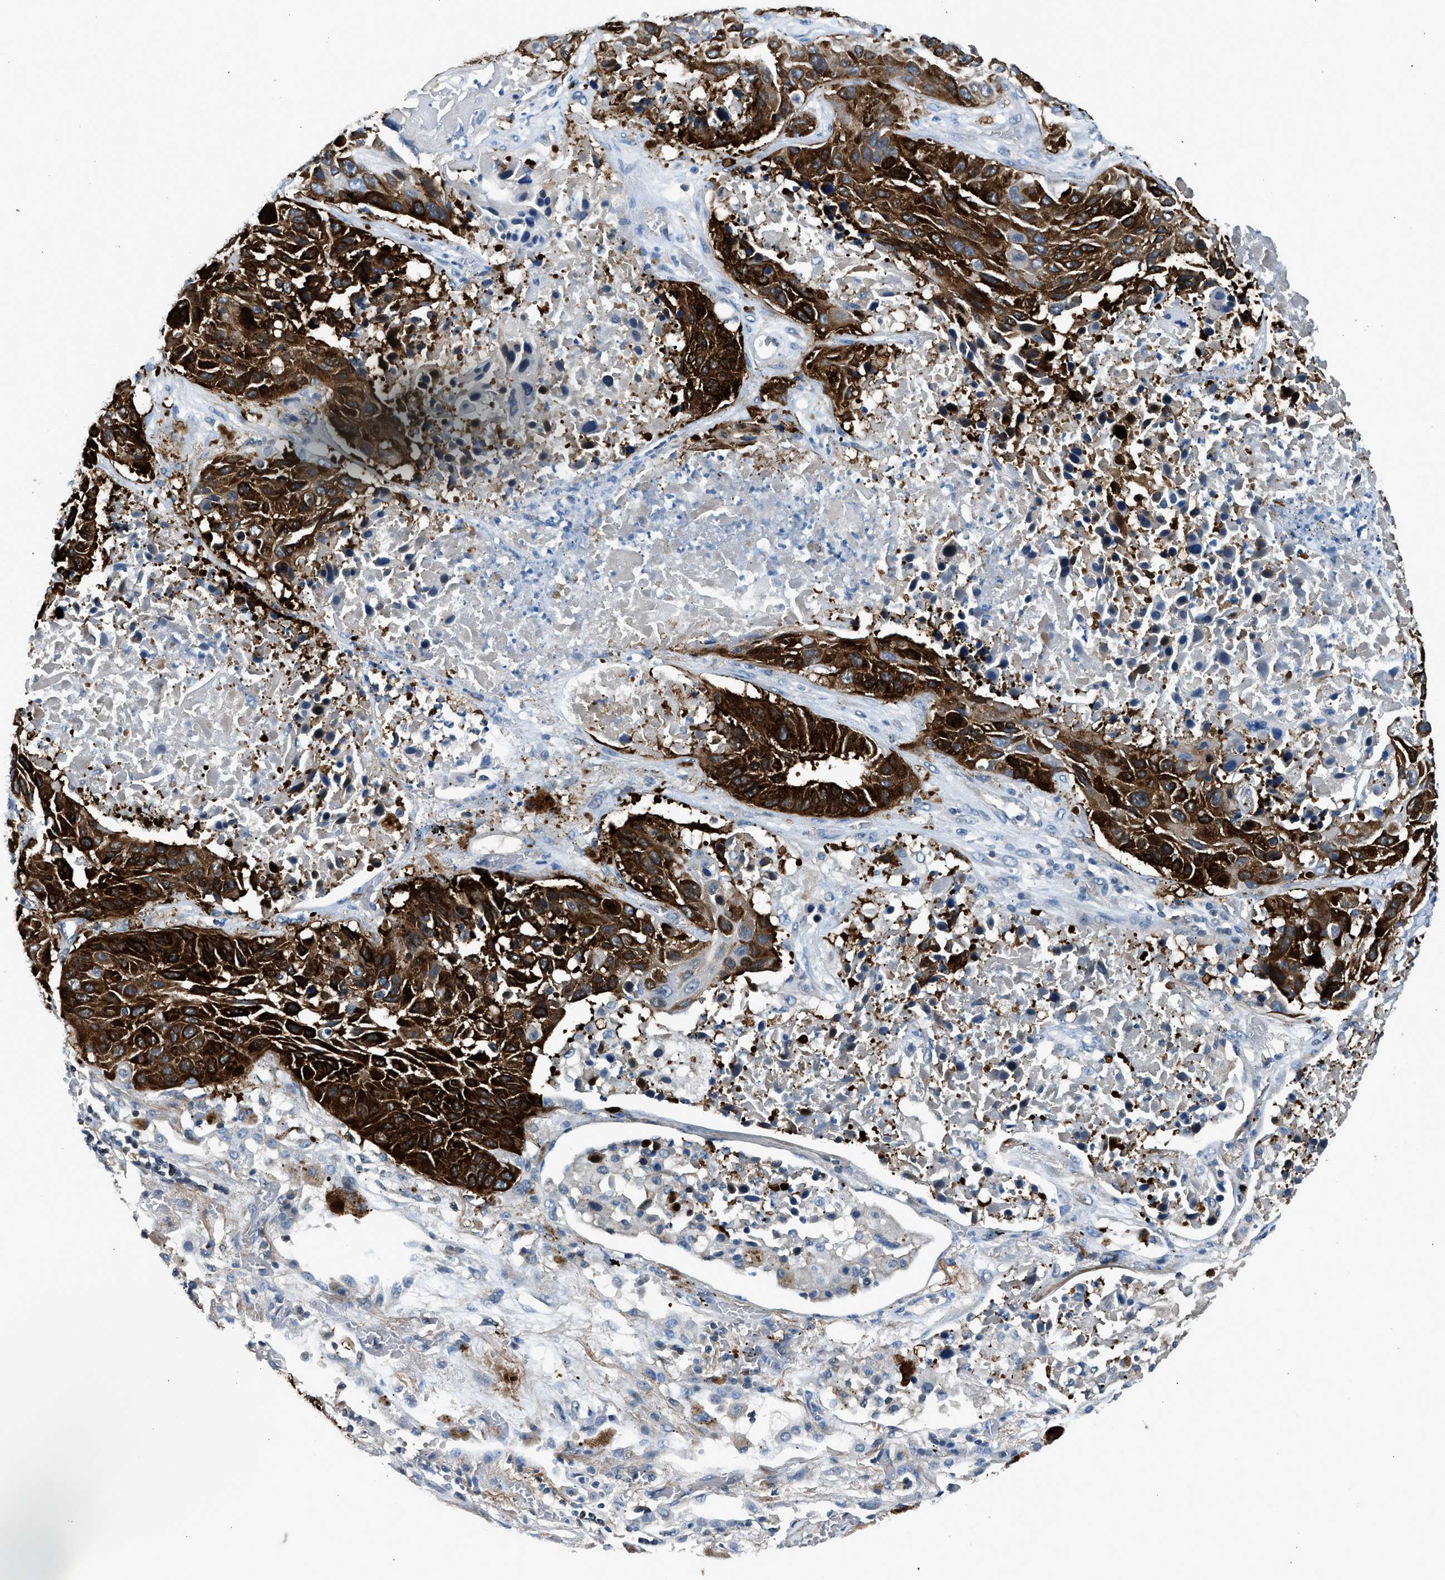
{"staining": {"intensity": "strong", "quantity": ">75%", "location": "cytoplasmic/membranous"}, "tissue": "lung cancer", "cell_type": "Tumor cells", "image_type": "cancer", "snomed": [{"axis": "morphology", "description": "Squamous cell carcinoma, NOS"}, {"axis": "topography", "description": "Lung"}], "caption": "Lung cancer stained with a brown dye shows strong cytoplasmic/membranous positive expression in about >75% of tumor cells.", "gene": "LMLN", "patient": {"sex": "male", "age": 57}}